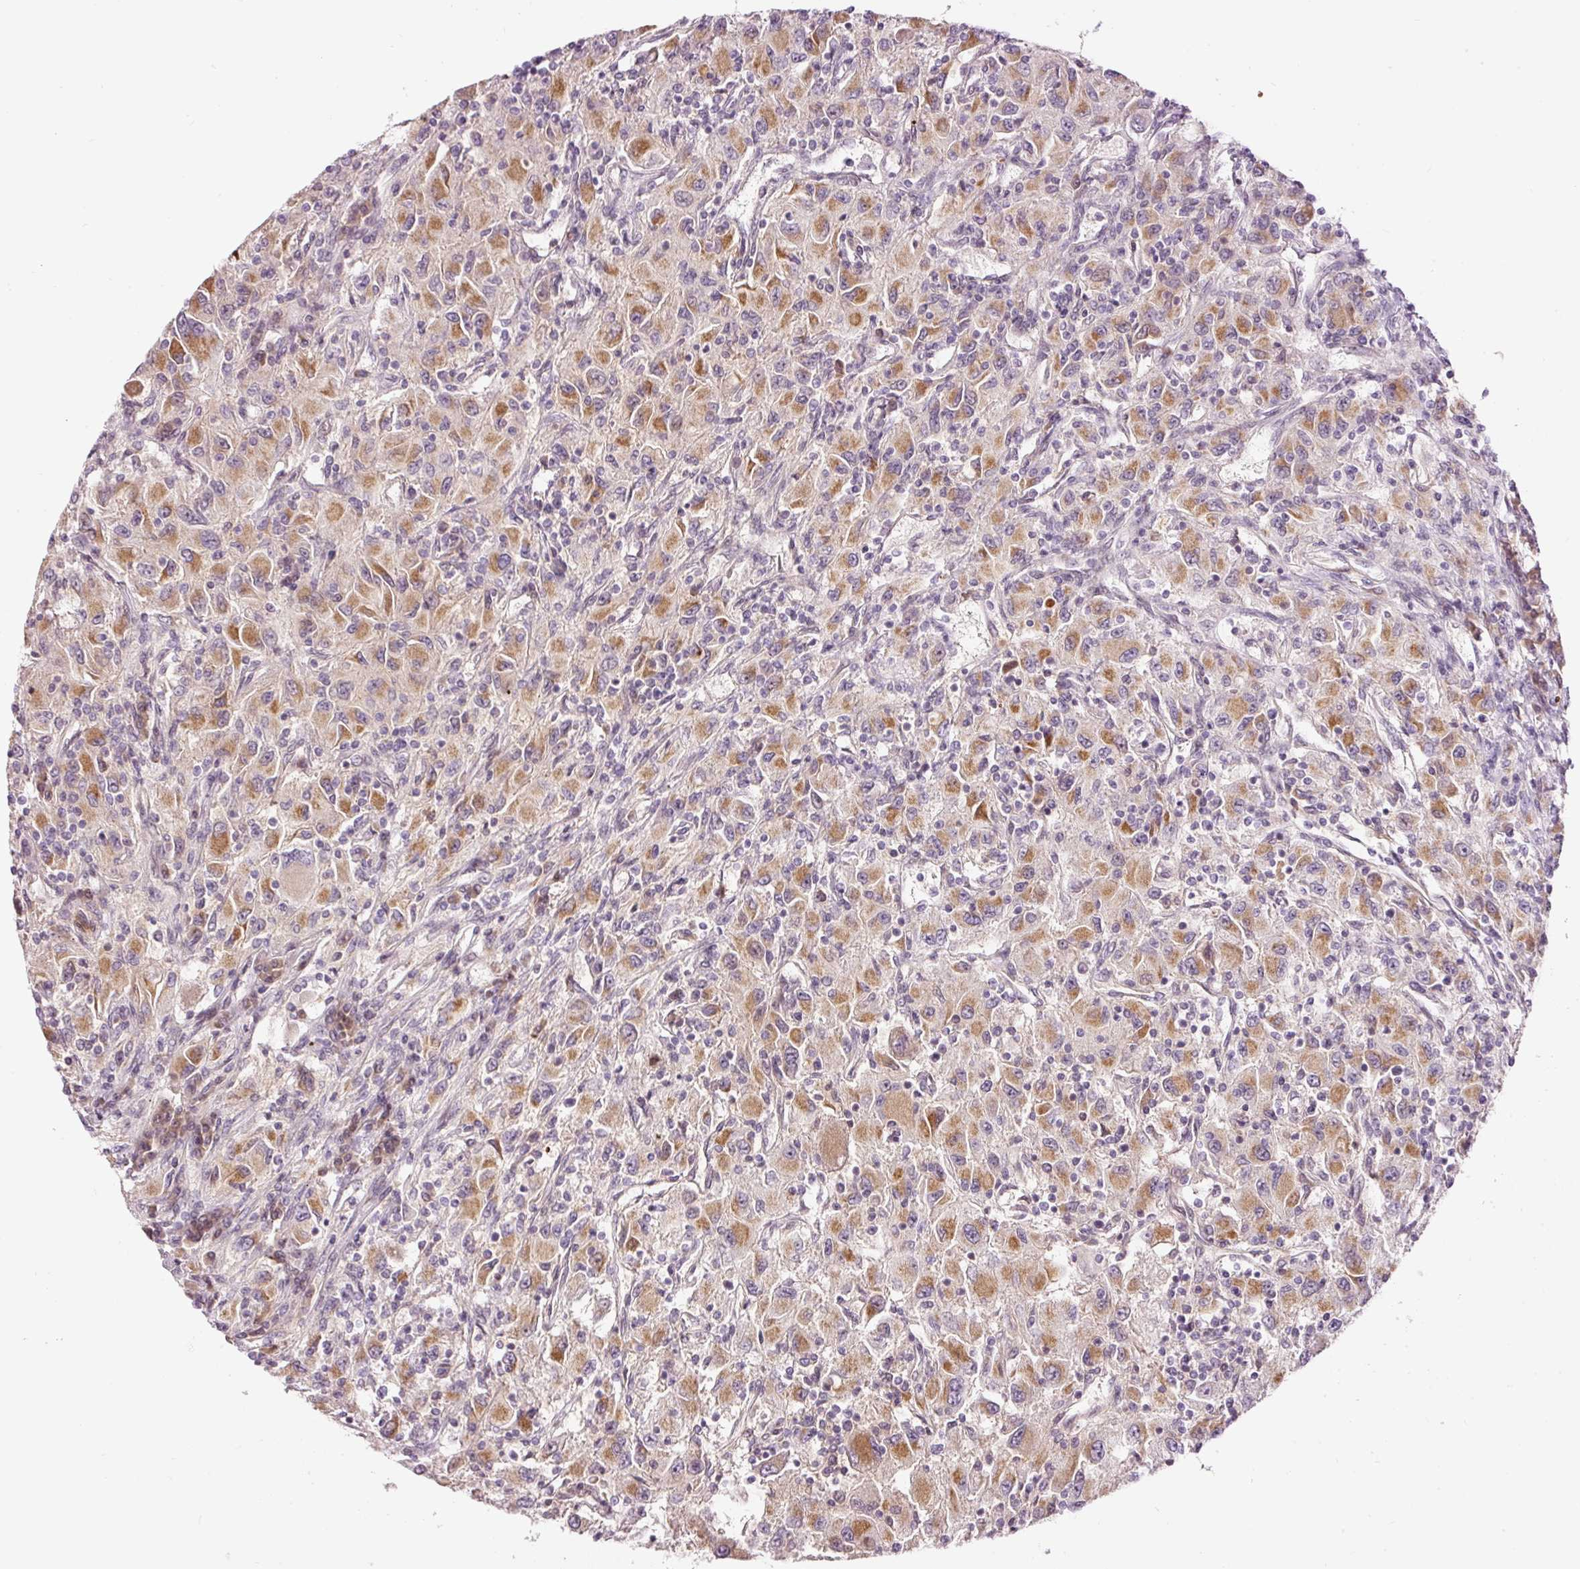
{"staining": {"intensity": "moderate", "quantity": "25%-75%", "location": "cytoplasmic/membranous"}, "tissue": "renal cancer", "cell_type": "Tumor cells", "image_type": "cancer", "snomed": [{"axis": "morphology", "description": "Adenocarcinoma, NOS"}, {"axis": "topography", "description": "Kidney"}], "caption": "Tumor cells show medium levels of moderate cytoplasmic/membranous expression in approximately 25%-75% of cells in human renal adenocarcinoma.", "gene": "ABHD11", "patient": {"sex": "female", "age": 67}}